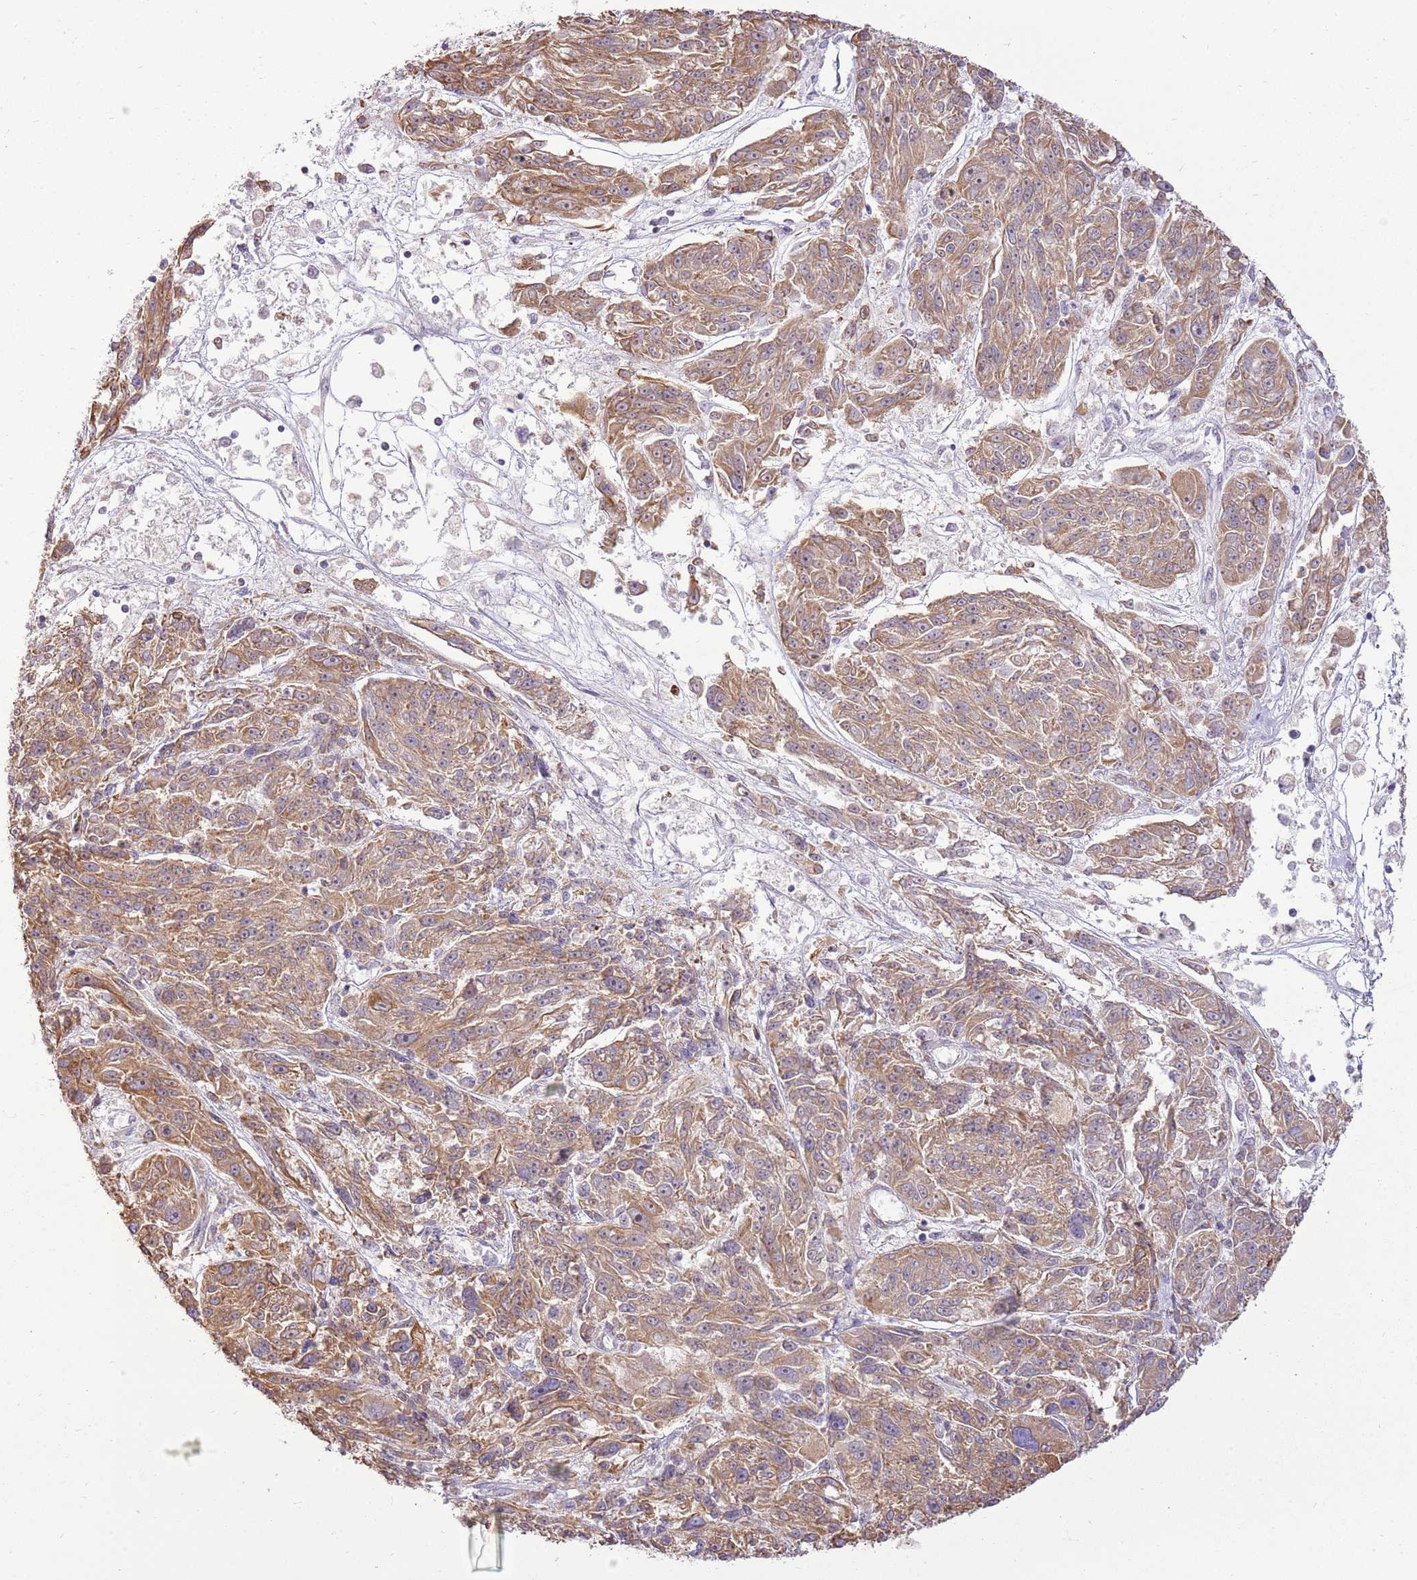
{"staining": {"intensity": "moderate", "quantity": ">75%", "location": "cytoplasmic/membranous"}, "tissue": "melanoma", "cell_type": "Tumor cells", "image_type": "cancer", "snomed": [{"axis": "morphology", "description": "Malignant melanoma, NOS"}, {"axis": "topography", "description": "Skin"}], "caption": "The histopathology image exhibits staining of melanoma, revealing moderate cytoplasmic/membranous protein staining (brown color) within tumor cells.", "gene": "UGGT2", "patient": {"sex": "male", "age": 53}}